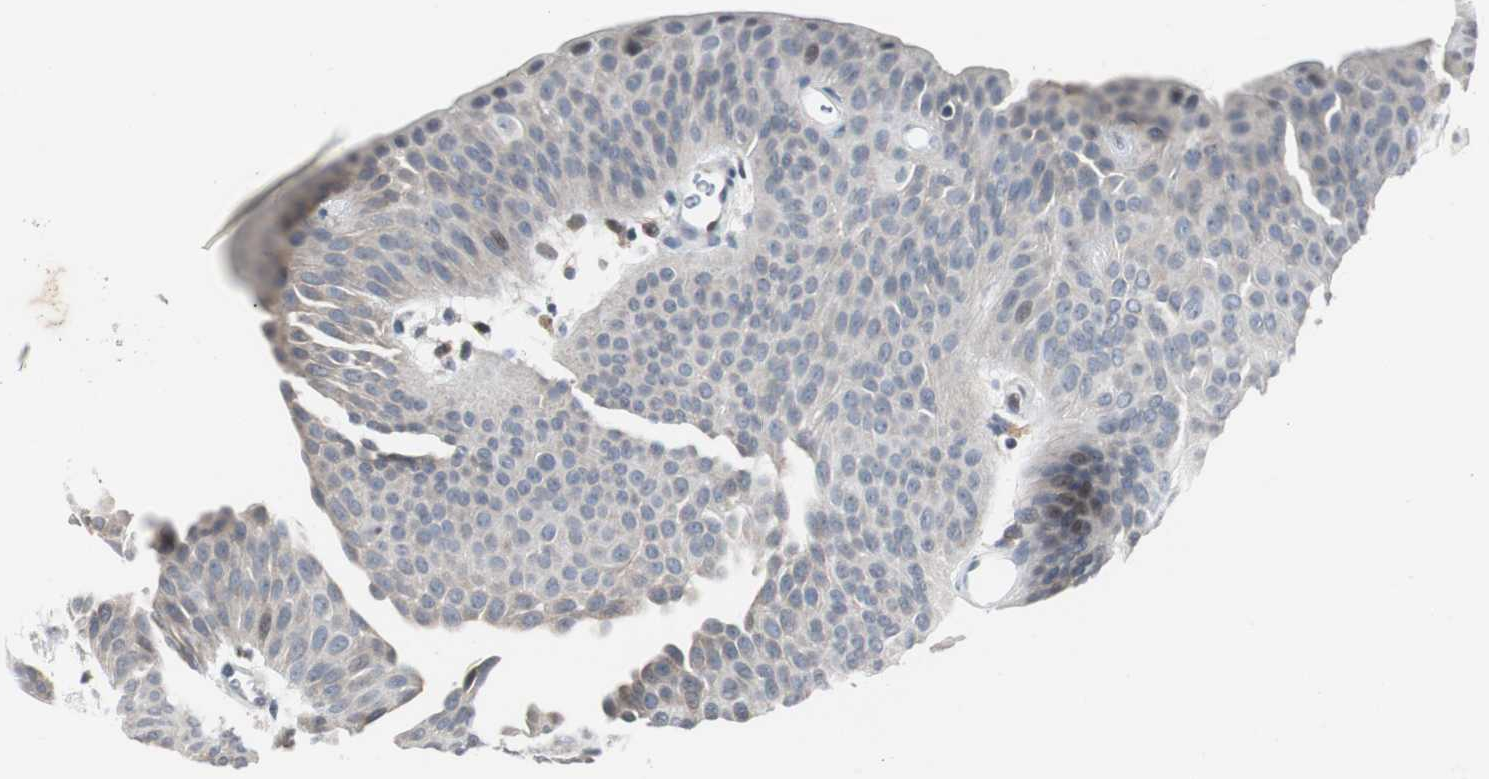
{"staining": {"intensity": "negative", "quantity": "none", "location": "none"}, "tissue": "urothelial cancer", "cell_type": "Tumor cells", "image_type": "cancer", "snomed": [{"axis": "morphology", "description": "Urothelial carcinoma, Low grade"}, {"axis": "topography", "description": "Urinary bladder"}], "caption": "This is an immunohistochemistry (IHC) micrograph of human urothelial cancer. There is no positivity in tumor cells.", "gene": "SOX30", "patient": {"sex": "female", "age": 60}}